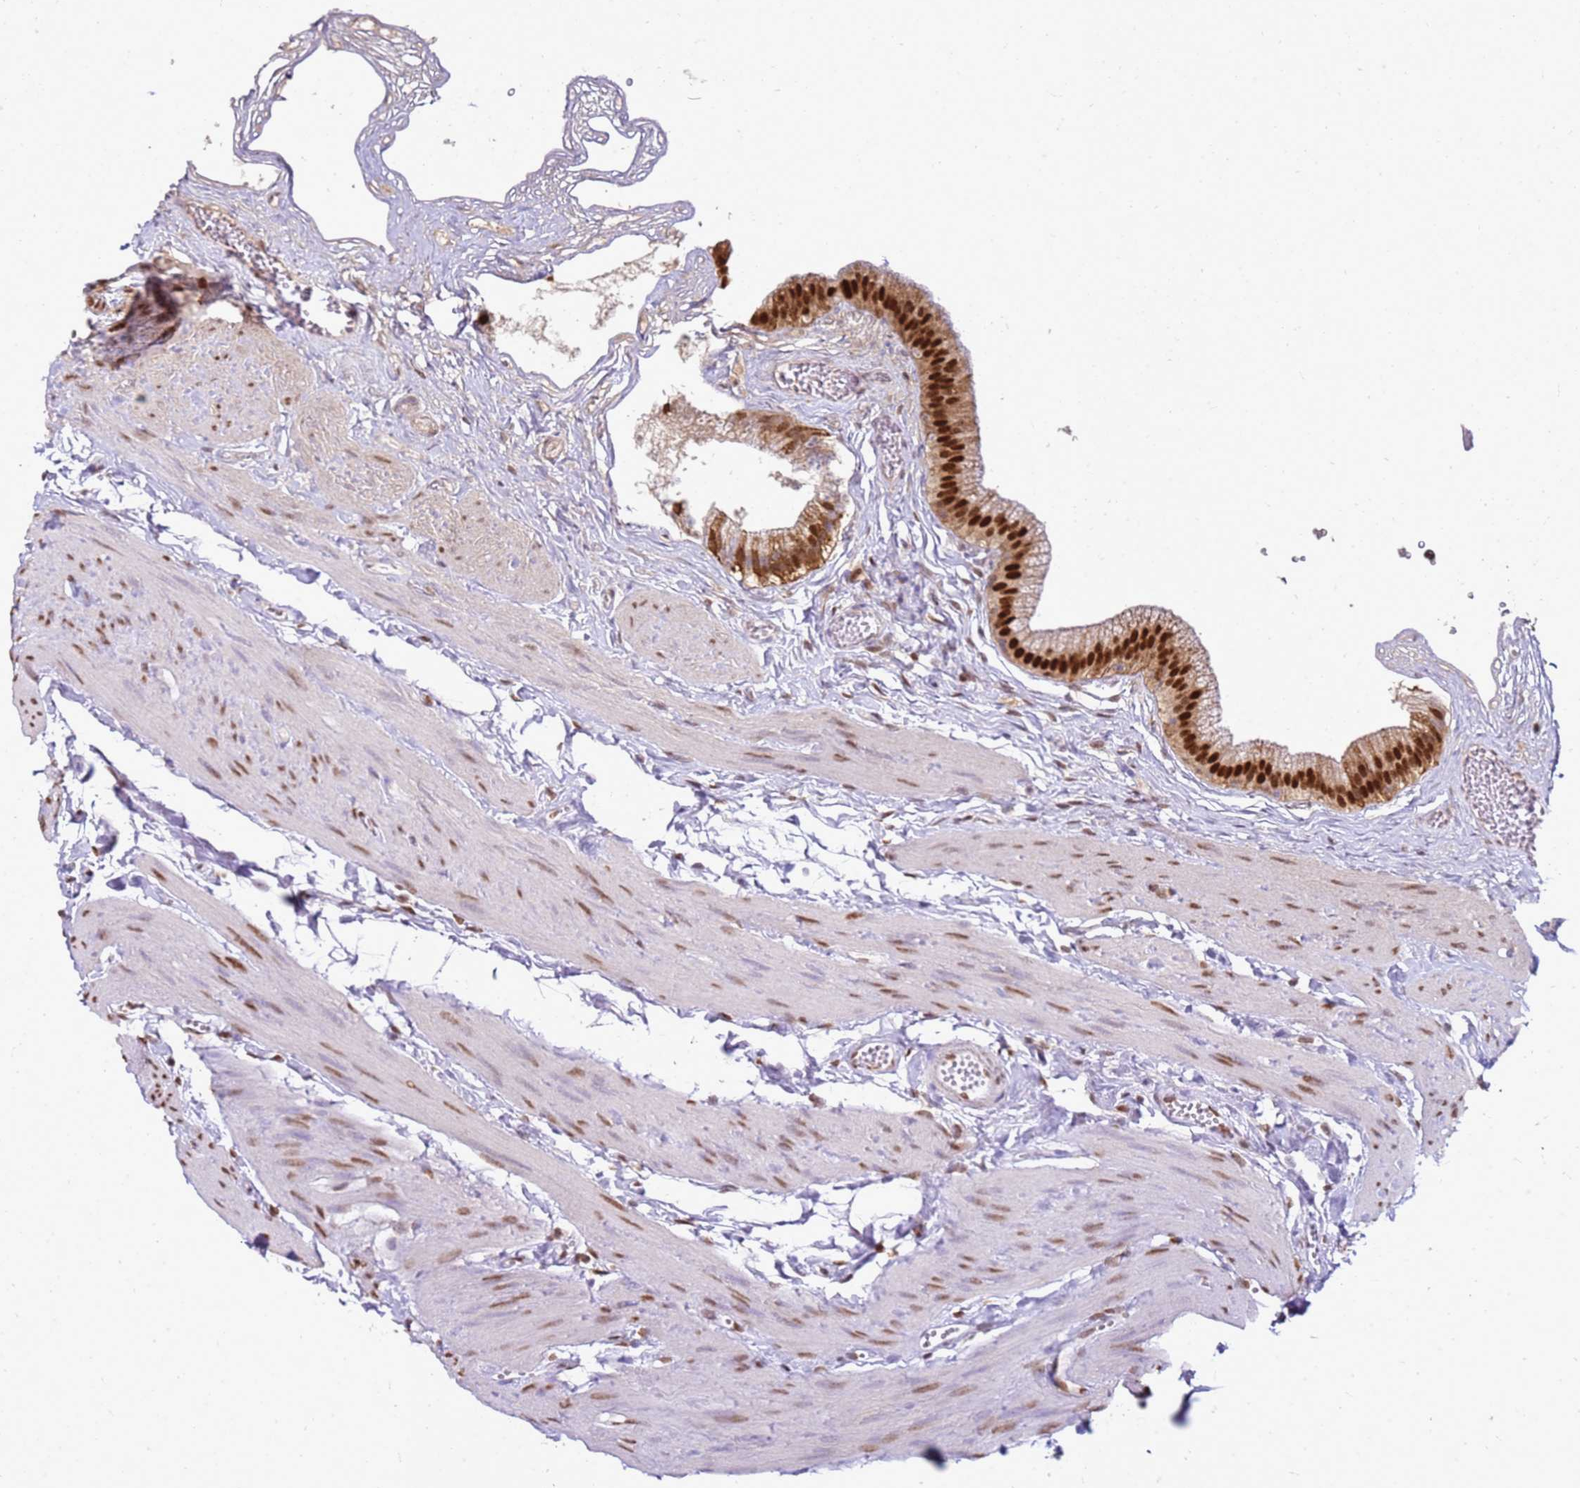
{"staining": {"intensity": "strong", "quantity": ">75%", "location": "nuclear"}, "tissue": "gallbladder", "cell_type": "Glandular cells", "image_type": "normal", "snomed": [{"axis": "morphology", "description": "Normal tissue, NOS"}, {"axis": "topography", "description": "Gallbladder"}], "caption": "Immunohistochemistry (IHC) (DAB (3,3'-diaminobenzidine)) staining of unremarkable gallbladder displays strong nuclear protein staining in about >75% of glandular cells.", "gene": "APEX1", "patient": {"sex": "female", "age": 54}}